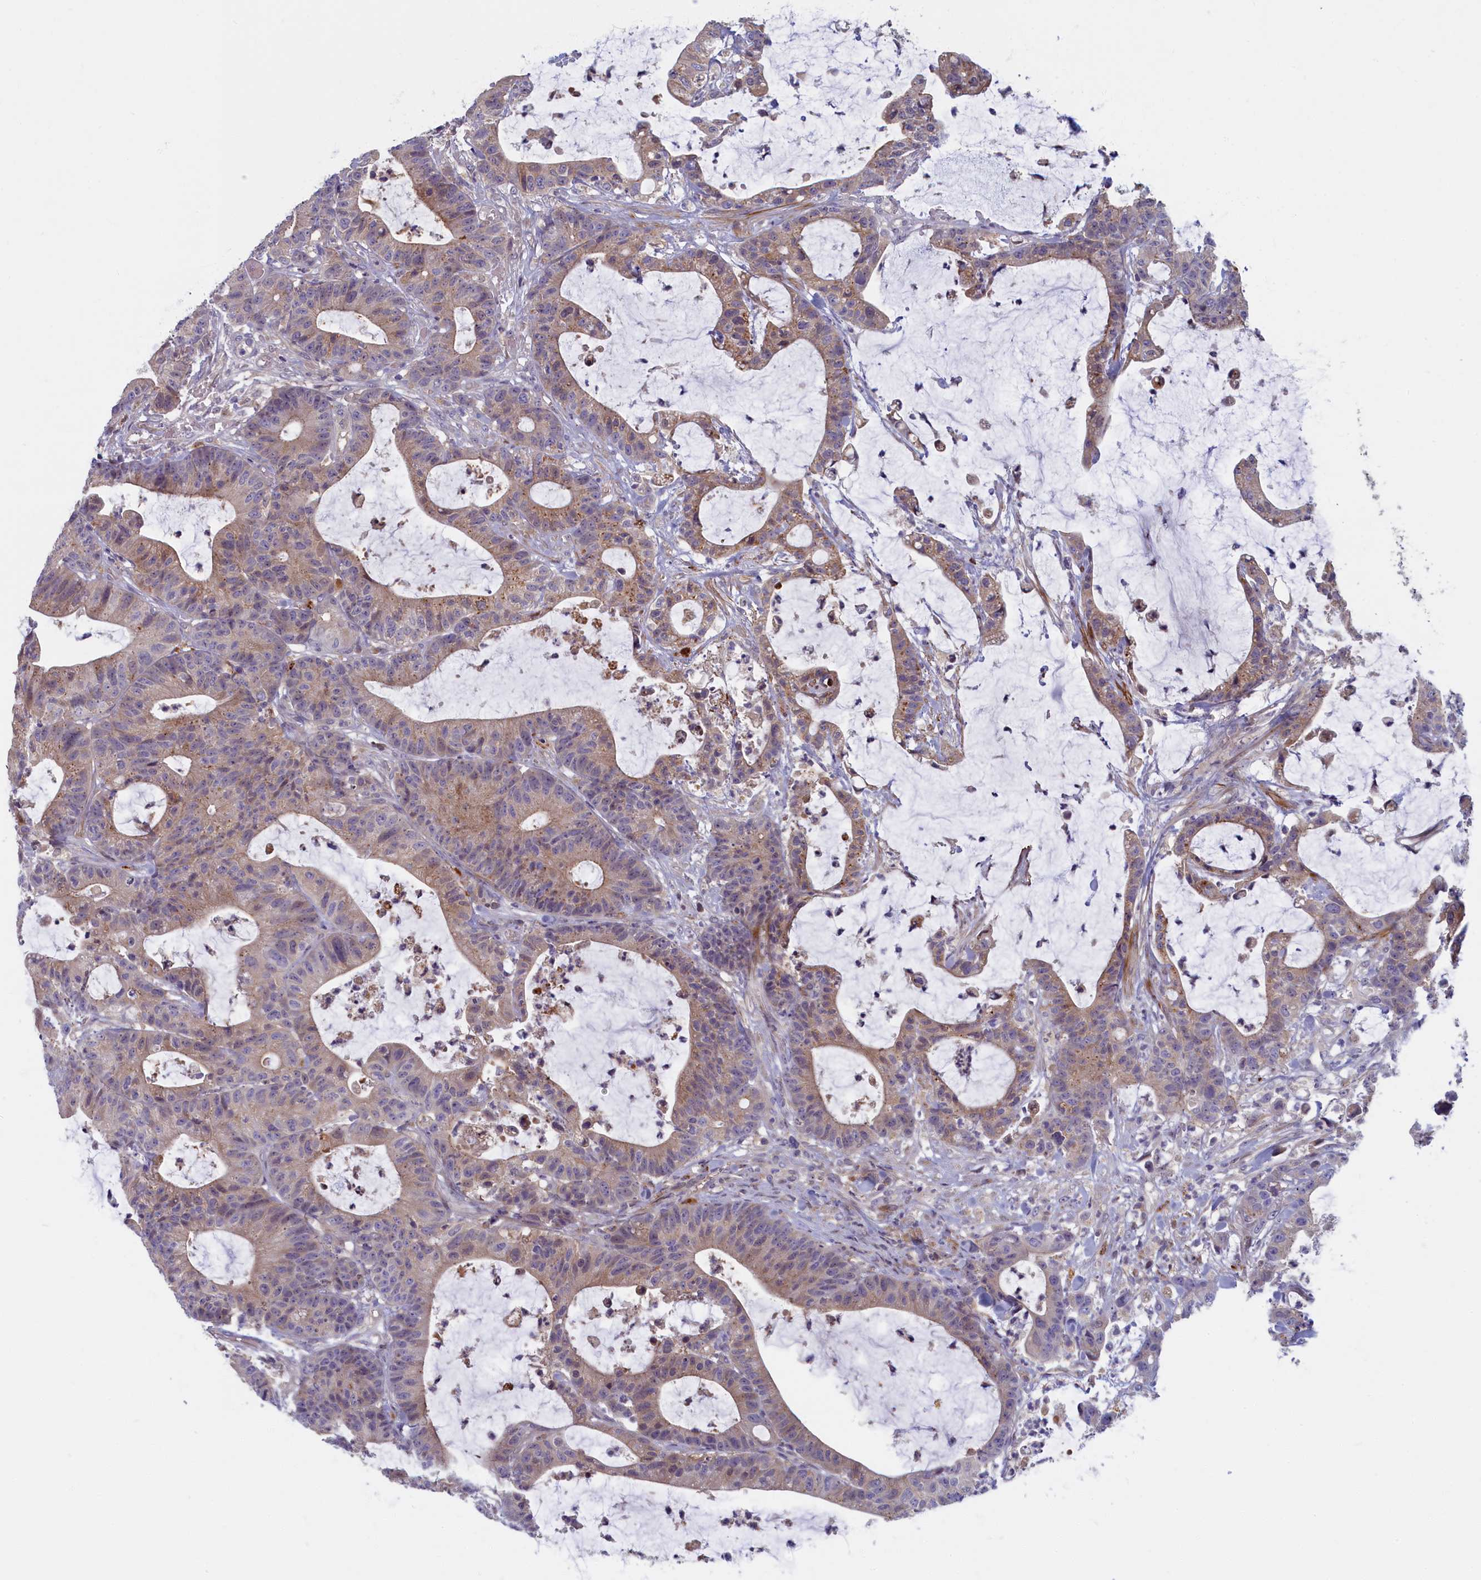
{"staining": {"intensity": "weak", "quantity": ">75%", "location": "cytoplasmic/membranous"}, "tissue": "colorectal cancer", "cell_type": "Tumor cells", "image_type": "cancer", "snomed": [{"axis": "morphology", "description": "Adenocarcinoma, NOS"}, {"axis": "topography", "description": "Colon"}], "caption": "This histopathology image shows colorectal cancer (adenocarcinoma) stained with immunohistochemistry to label a protein in brown. The cytoplasmic/membranous of tumor cells show weak positivity for the protein. Nuclei are counter-stained blue.", "gene": "FCSK", "patient": {"sex": "female", "age": 84}}